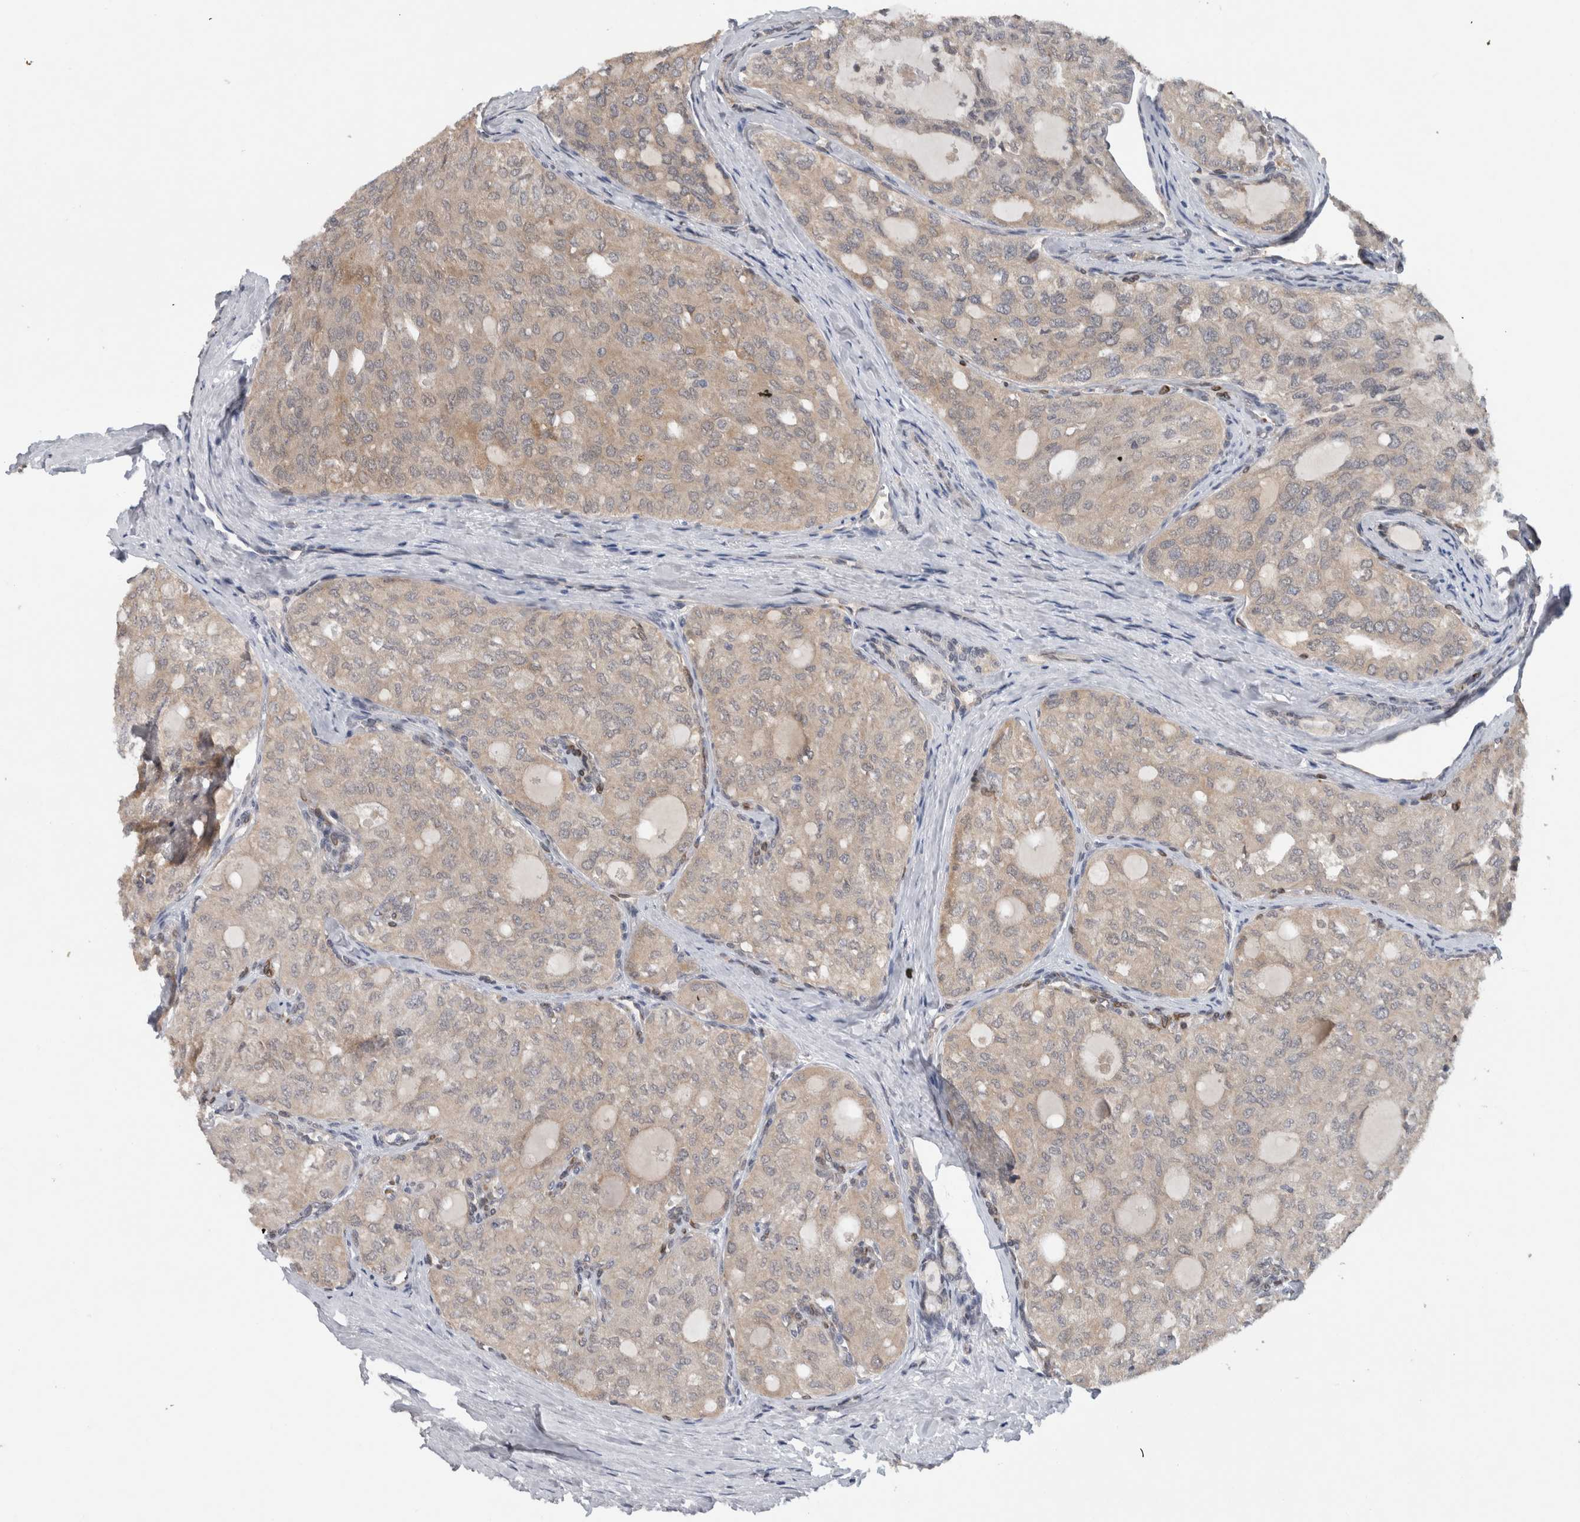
{"staining": {"intensity": "weak", "quantity": "25%-75%", "location": "cytoplasmic/membranous"}, "tissue": "thyroid cancer", "cell_type": "Tumor cells", "image_type": "cancer", "snomed": [{"axis": "morphology", "description": "Follicular adenoma carcinoma, NOS"}, {"axis": "topography", "description": "Thyroid gland"}], "caption": "Thyroid follicular adenoma carcinoma tissue exhibits weak cytoplasmic/membranous expression in approximately 25%-75% of tumor cells, visualized by immunohistochemistry.", "gene": "PRXL2A", "patient": {"sex": "male", "age": 75}}